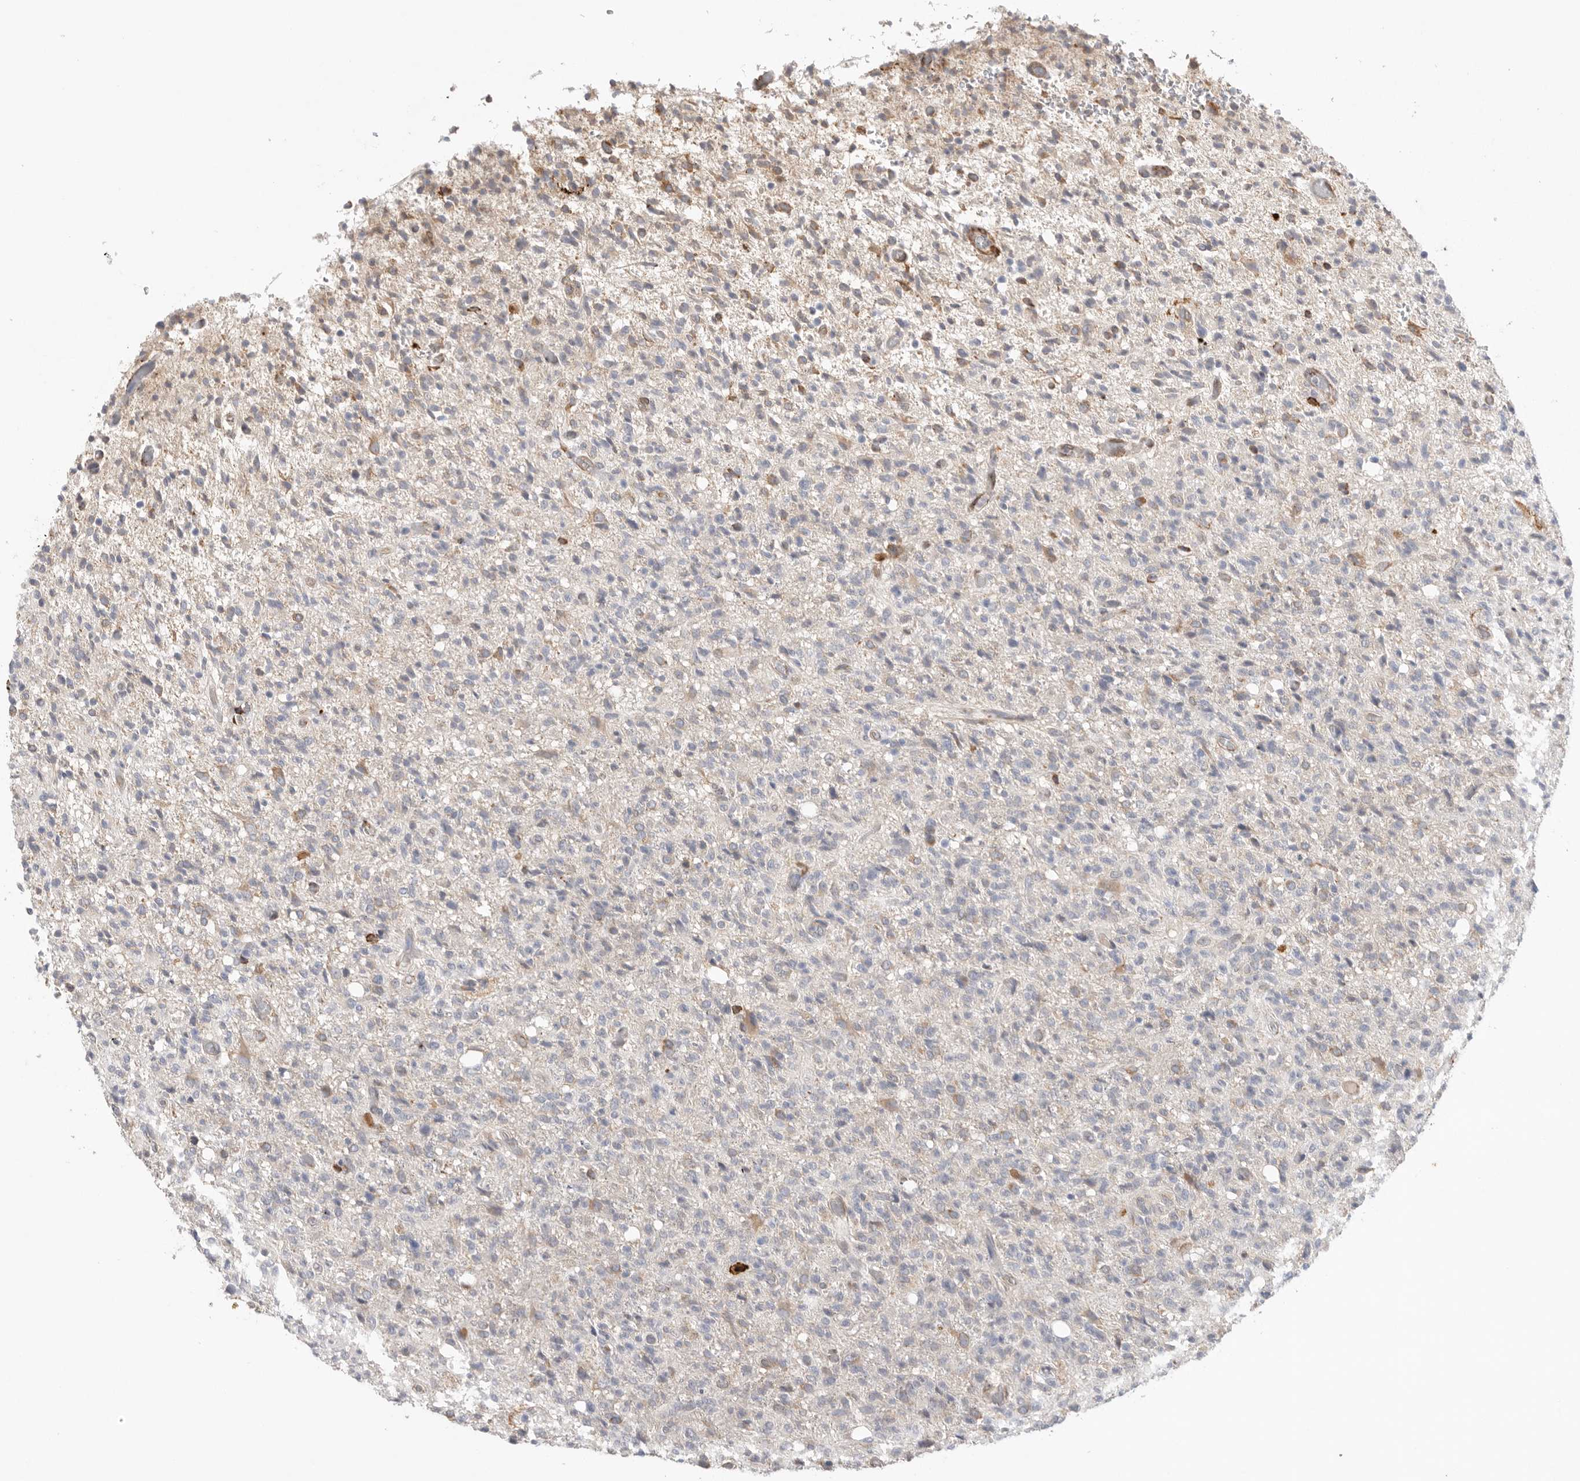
{"staining": {"intensity": "negative", "quantity": "none", "location": "none"}, "tissue": "glioma", "cell_type": "Tumor cells", "image_type": "cancer", "snomed": [{"axis": "morphology", "description": "Glioma, malignant, High grade"}, {"axis": "topography", "description": "Brain"}], "caption": "This is an immunohistochemistry (IHC) photomicrograph of human malignant high-grade glioma. There is no positivity in tumor cells.", "gene": "BLOC1S5", "patient": {"sex": "female", "age": 57}}